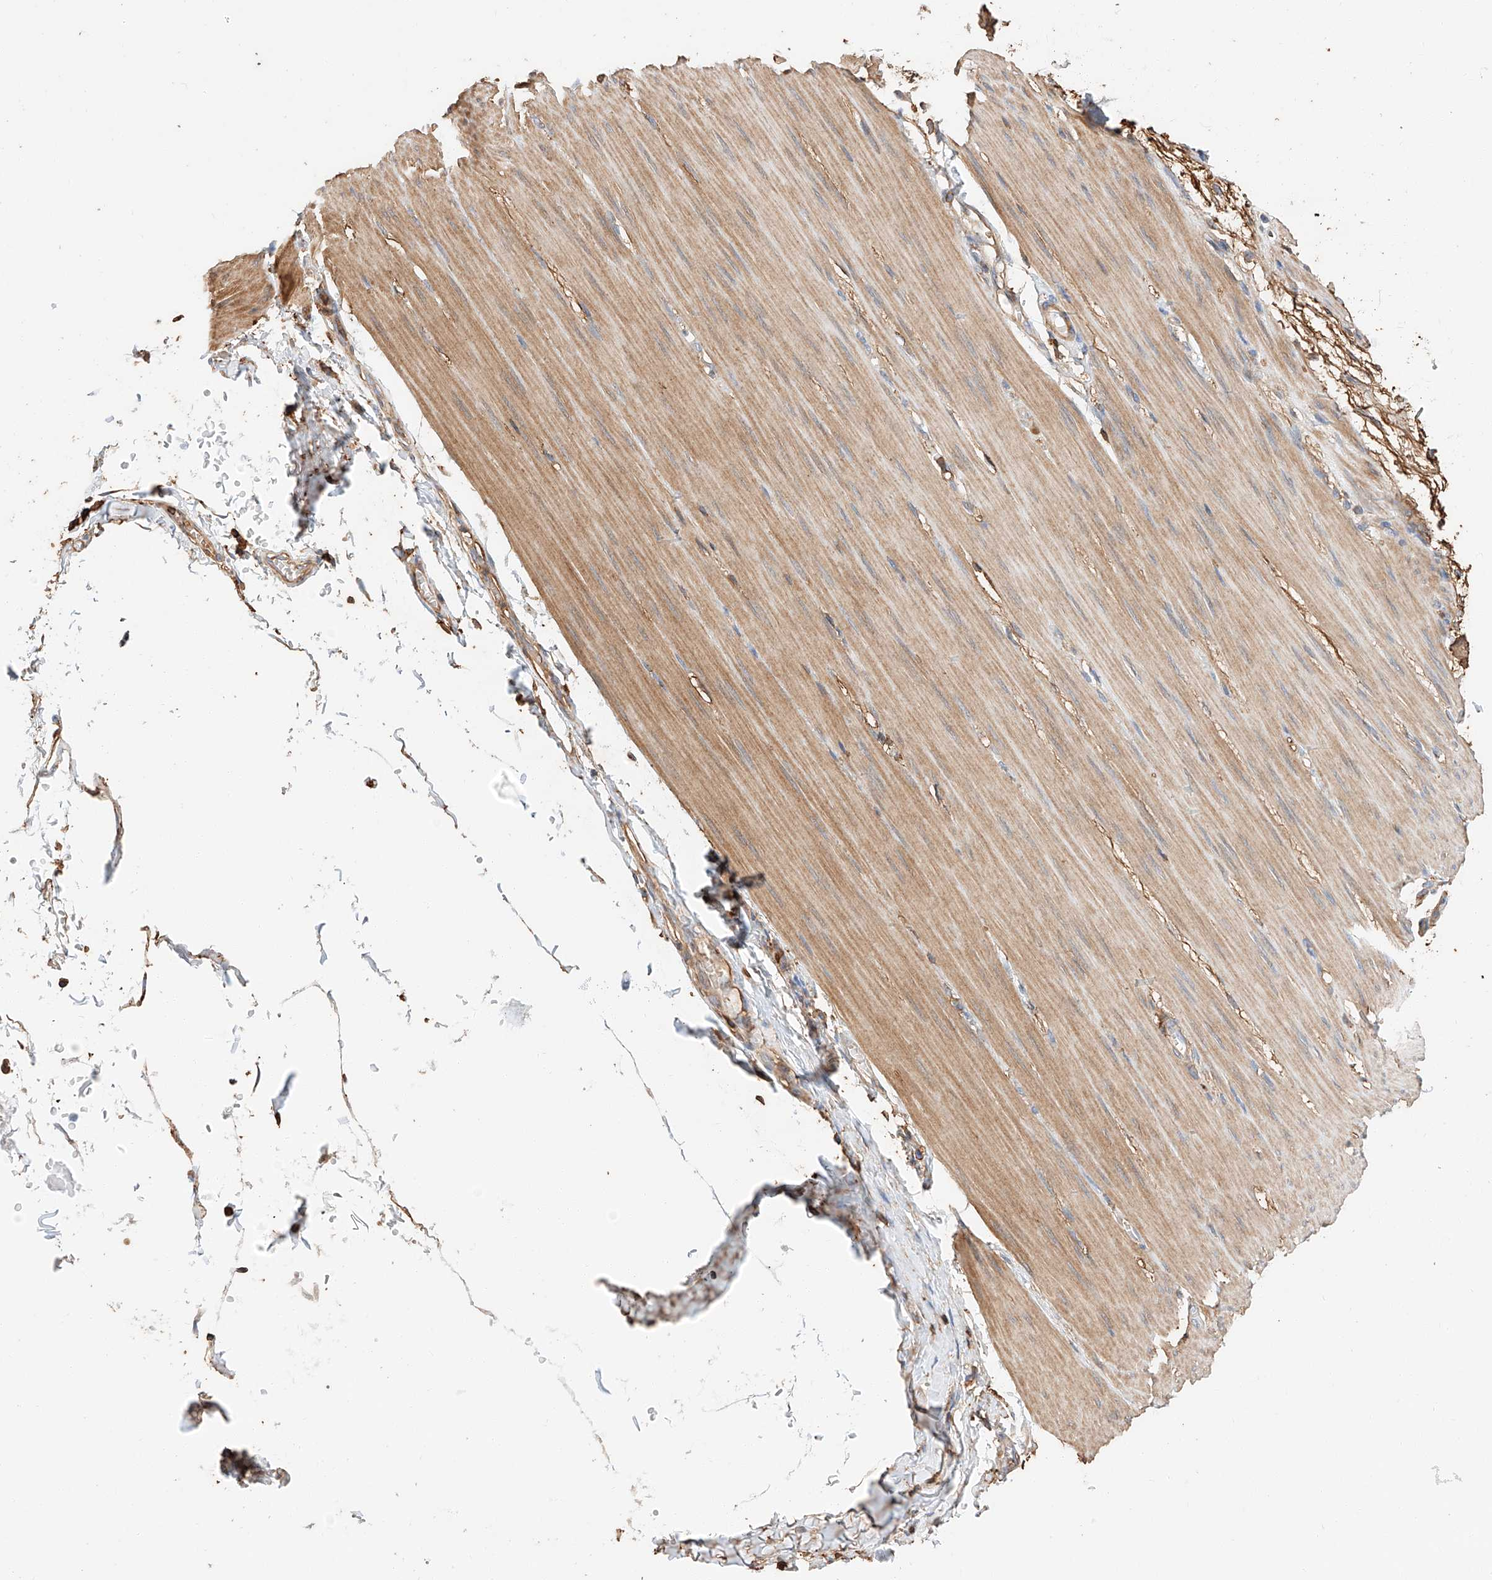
{"staining": {"intensity": "moderate", "quantity": ">75%", "location": "cytoplasmic/membranous"}, "tissue": "smooth muscle", "cell_type": "Smooth muscle cells", "image_type": "normal", "snomed": [{"axis": "morphology", "description": "Normal tissue, NOS"}, {"axis": "morphology", "description": "Adenocarcinoma, NOS"}, {"axis": "topography", "description": "Colon"}, {"axis": "topography", "description": "Peripheral nerve tissue"}], "caption": "Immunohistochemical staining of normal human smooth muscle demonstrates >75% levels of moderate cytoplasmic/membranous protein positivity in approximately >75% of smooth muscle cells.", "gene": "WFS1", "patient": {"sex": "male", "age": 14}}